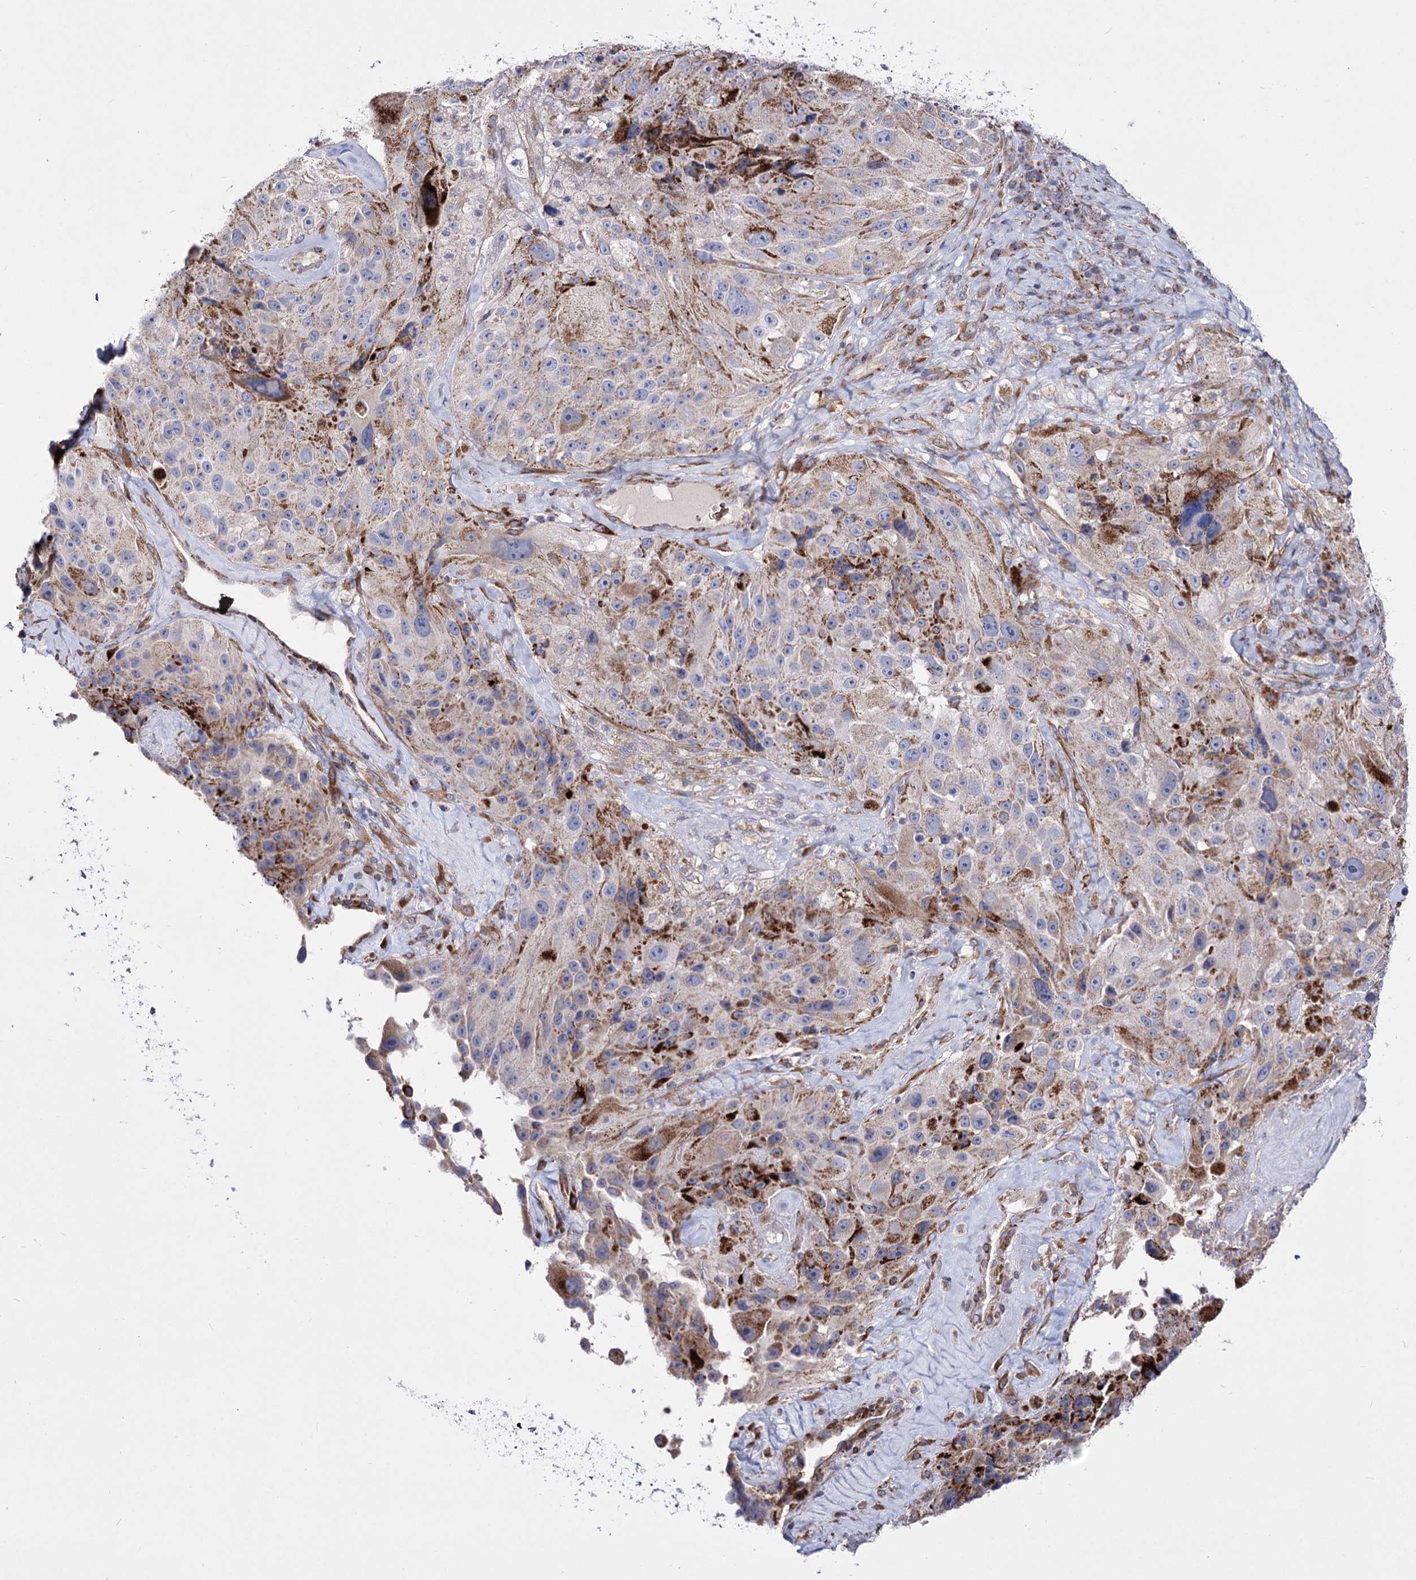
{"staining": {"intensity": "moderate", "quantity": "<25%", "location": "cytoplasmic/membranous"}, "tissue": "melanoma", "cell_type": "Tumor cells", "image_type": "cancer", "snomed": [{"axis": "morphology", "description": "Malignant melanoma, Metastatic site"}, {"axis": "topography", "description": "Lymph node"}], "caption": "Immunohistochemistry (IHC) micrograph of human malignant melanoma (metastatic site) stained for a protein (brown), which reveals low levels of moderate cytoplasmic/membranous staining in about <25% of tumor cells.", "gene": "OSBPL5", "patient": {"sex": "male", "age": 62}}